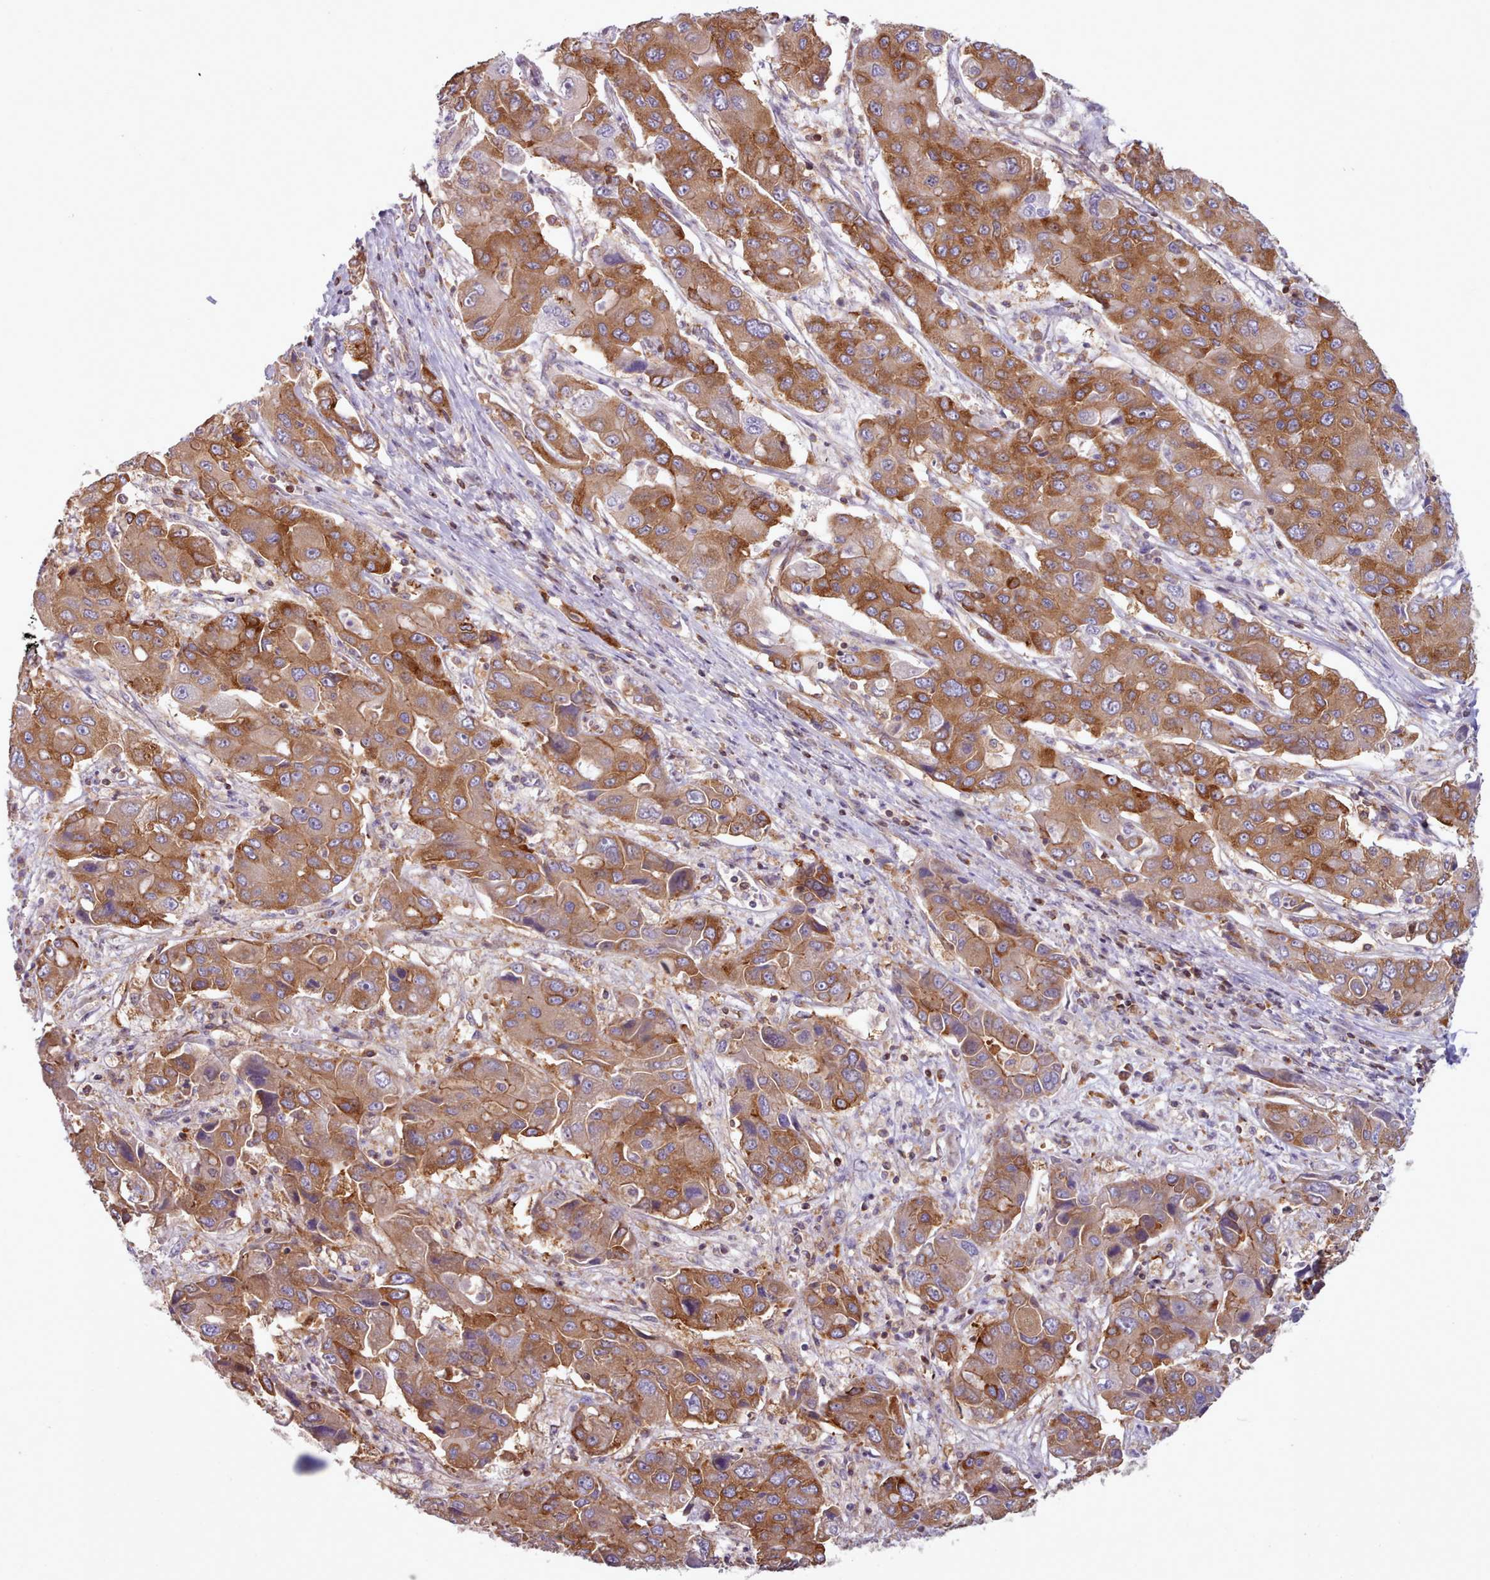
{"staining": {"intensity": "moderate", "quantity": ">75%", "location": "cytoplasmic/membranous"}, "tissue": "liver cancer", "cell_type": "Tumor cells", "image_type": "cancer", "snomed": [{"axis": "morphology", "description": "Cholangiocarcinoma"}, {"axis": "topography", "description": "Liver"}], "caption": "A medium amount of moderate cytoplasmic/membranous staining is appreciated in approximately >75% of tumor cells in liver cancer (cholangiocarcinoma) tissue.", "gene": "CRYBG1", "patient": {"sex": "male", "age": 67}}